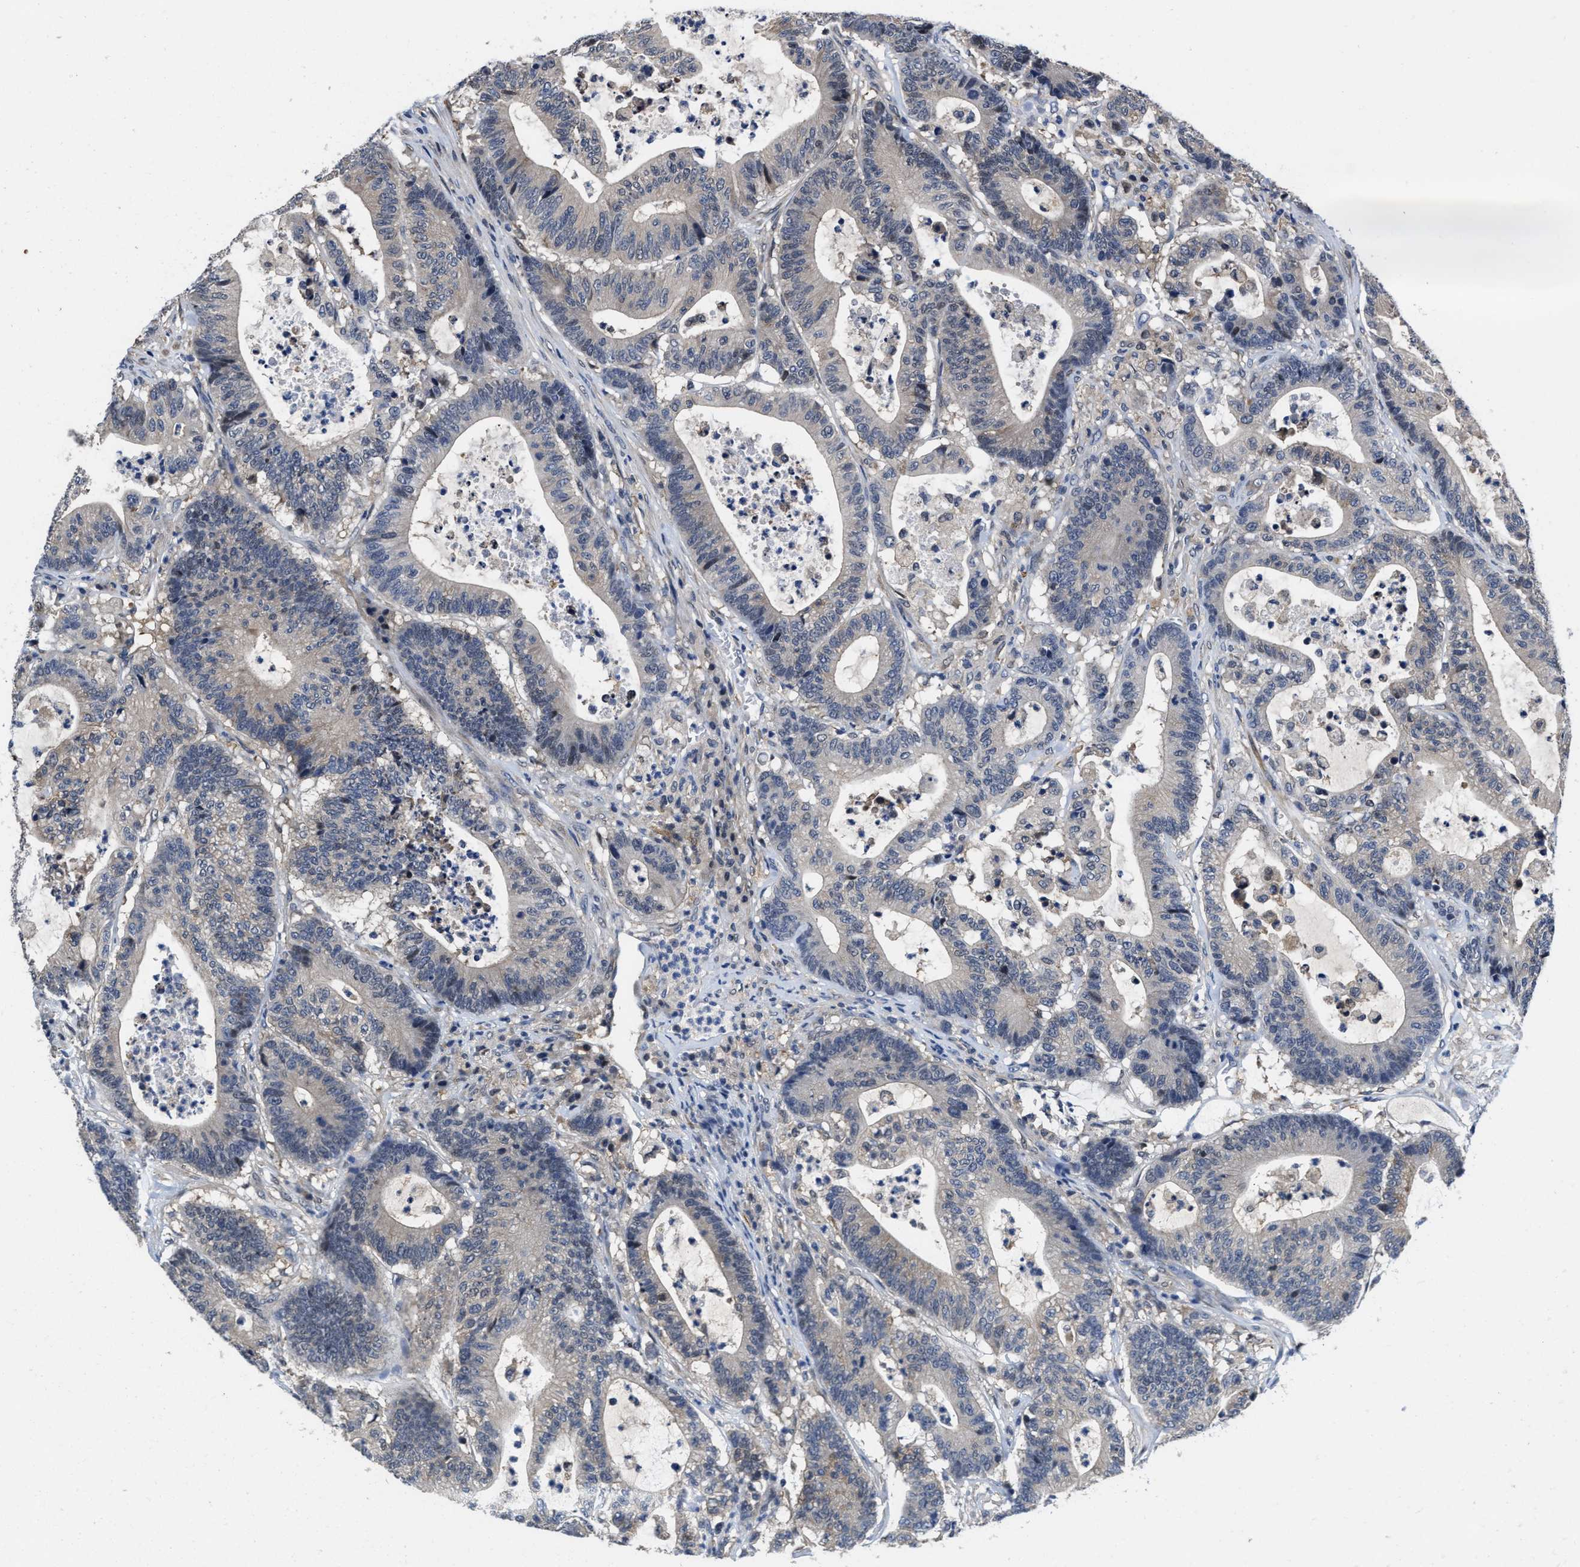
{"staining": {"intensity": "weak", "quantity": "<25%", "location": "cytoplasmic/membranous"}, "tissue": "colorectal cancer", "cell_type": "Tumor cells", "image_type": "cancer", "snomed": [{"axis": "morphology", "description": "Adenocarcinoma, NOS"}, {"axis": "topography", "description": "Colon"}], "caption": "This image is of colorectal adenocarcinoma stained with IHC to label a protein in brown with the nuclei are counter-stained blue. There is no positivity in tumor cells.", "gene": "KIF12", "patient": {"sex": "female", "age": 84}}